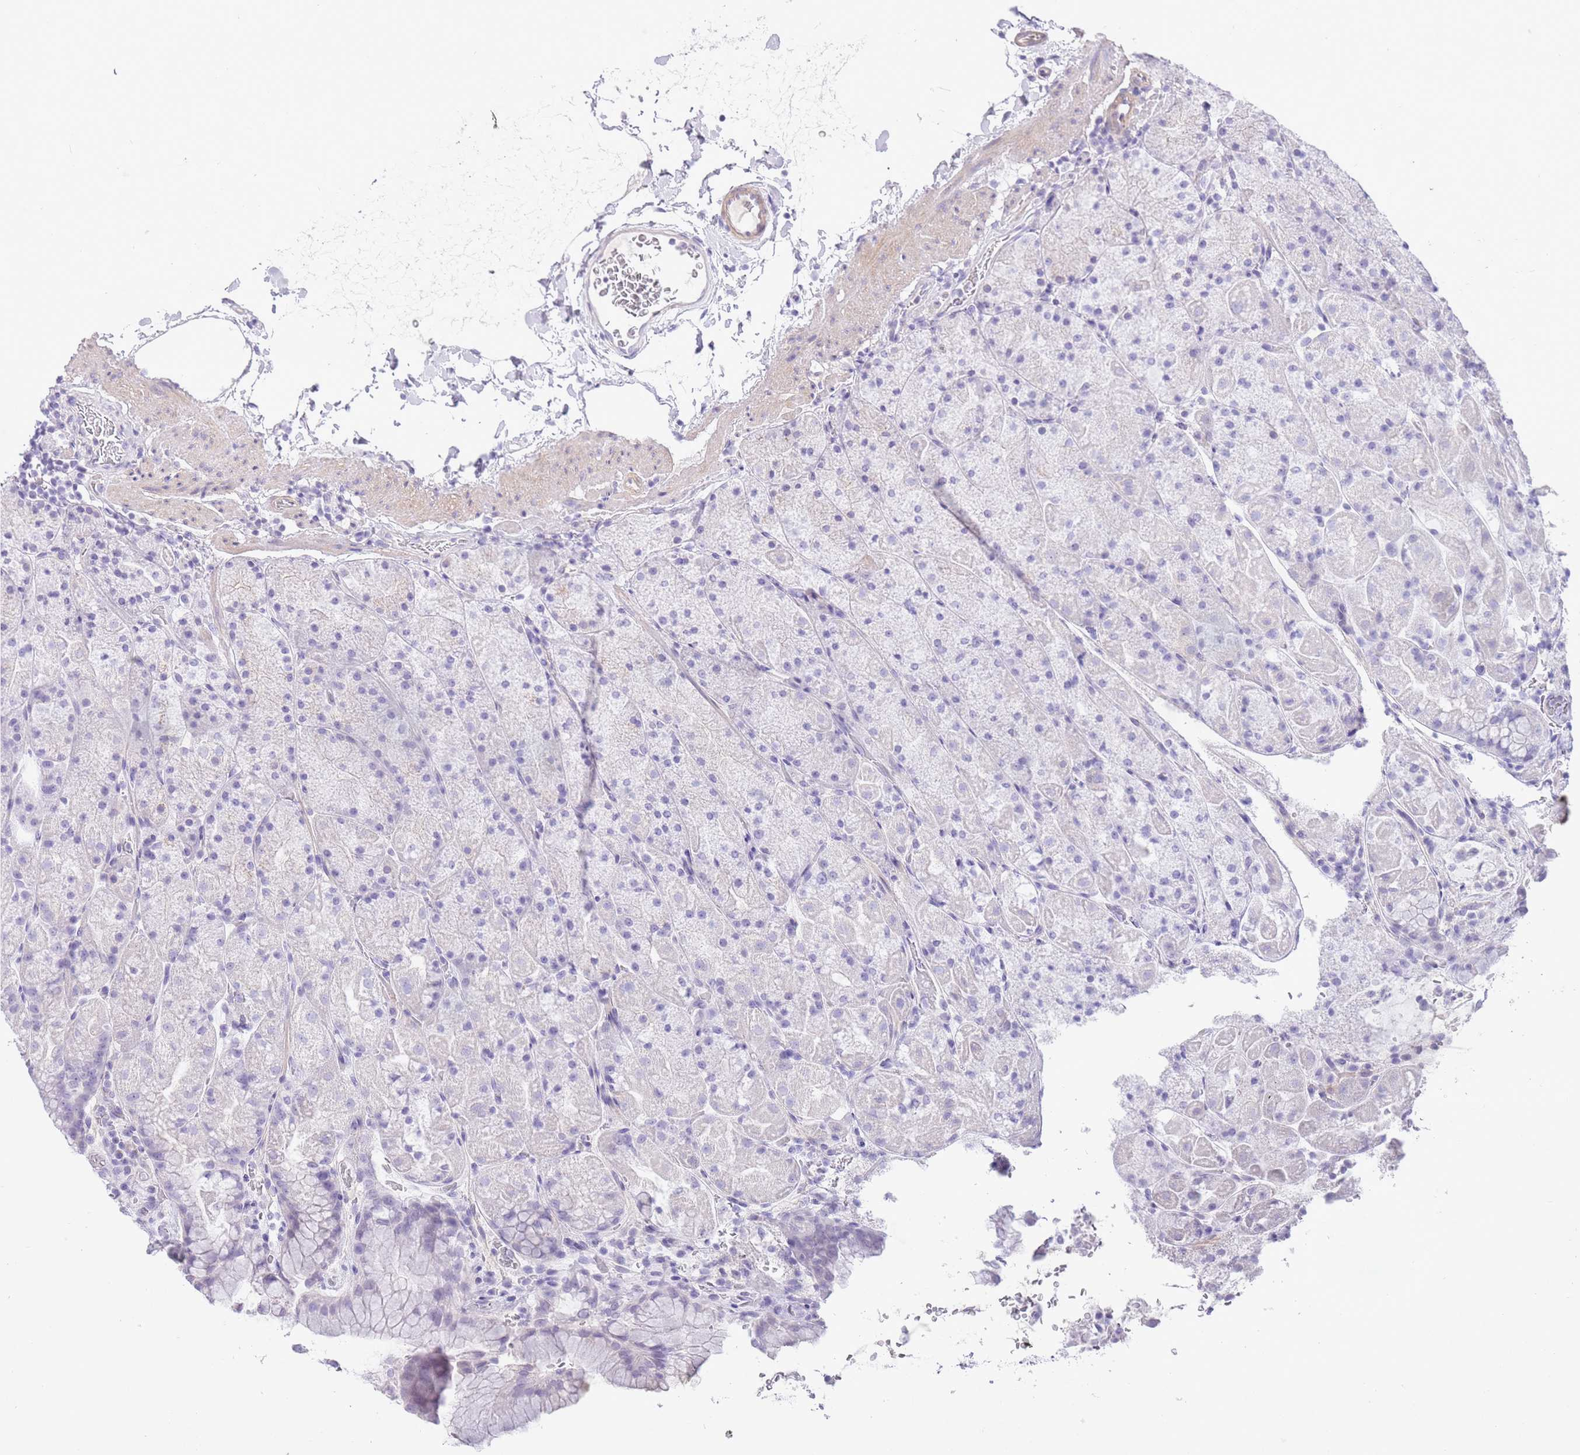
{"staining": {"intensity": "negative", "quantity": "none", "location": "none"}, "tissue": "stomach", "cell_type": "Glandular cells", "image_type": "normal", "snomed": [{"axis": "morphology", "description": "Normal tissue, NOS"}, {"axis": "topography", "description": "Stomach, upper"}, {"axis": "topography", "description": "Stomach, lower"}], "caption": "Protein analysis of normal stomach shows no significant positivity in glandular cells.", "gene": "OR11H12", "patient": {"sex": "male", "age": 67}}